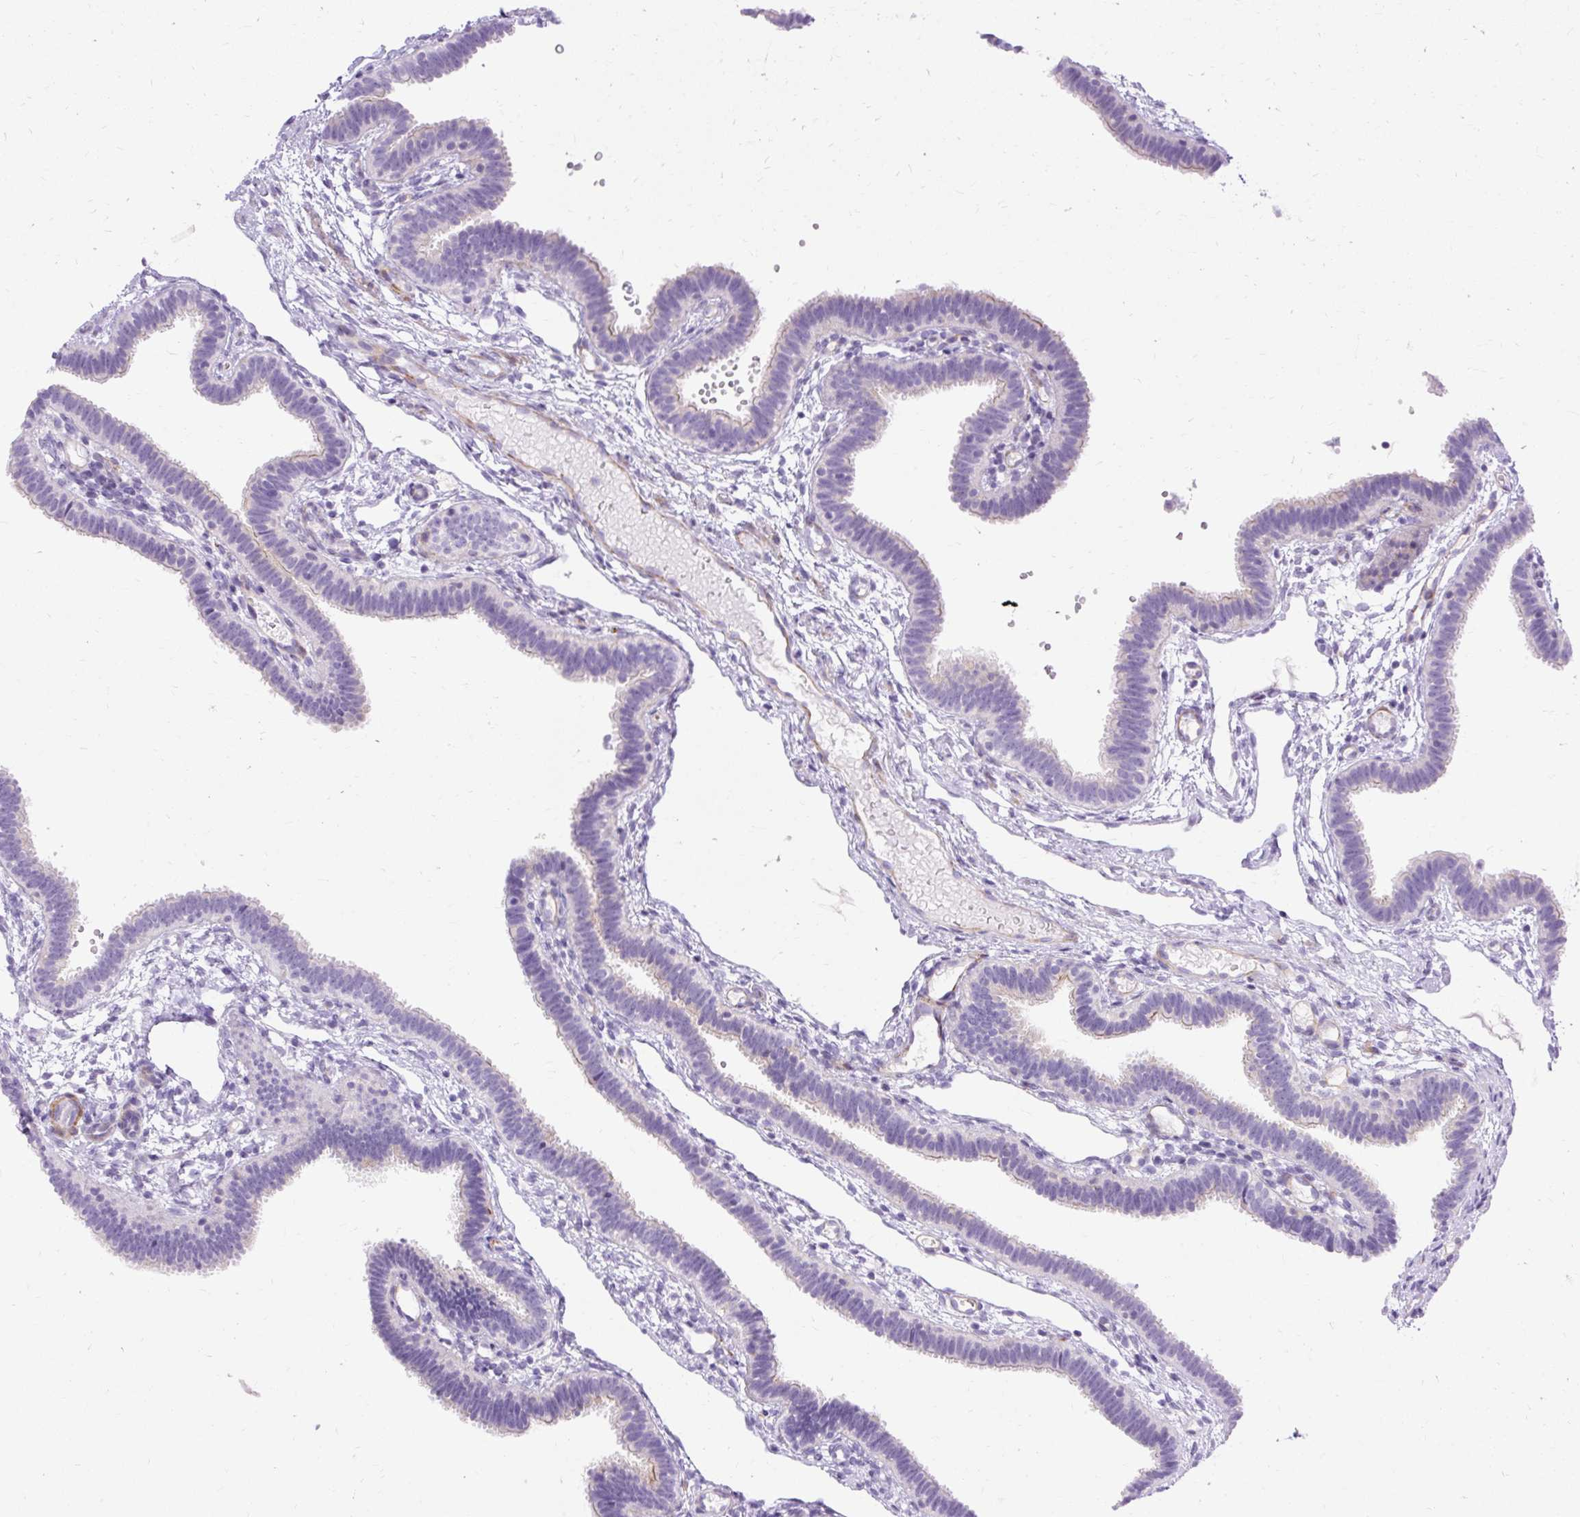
{"staining": {"intensity": "negative", "quantity": "none", "location": "none"}, "tissue": "fallopian tube", "cell_type": "Glandular cells", "image_type": "normal", "snomed": [{"axis": "morphology", "description": "Normal tissue, NOS"}, {"axis": "topography", "description": "Fallopian tube"}], "caption": "Protein analysis of normal fallopian tube exhibits no significant expression in glandular cells. (DAB (3,3'-diaminobenzidine) immunohistochemistry (IHC), high magnification).", "gene": "CORO7", "patient": {"sex": "female", "age": 37}}